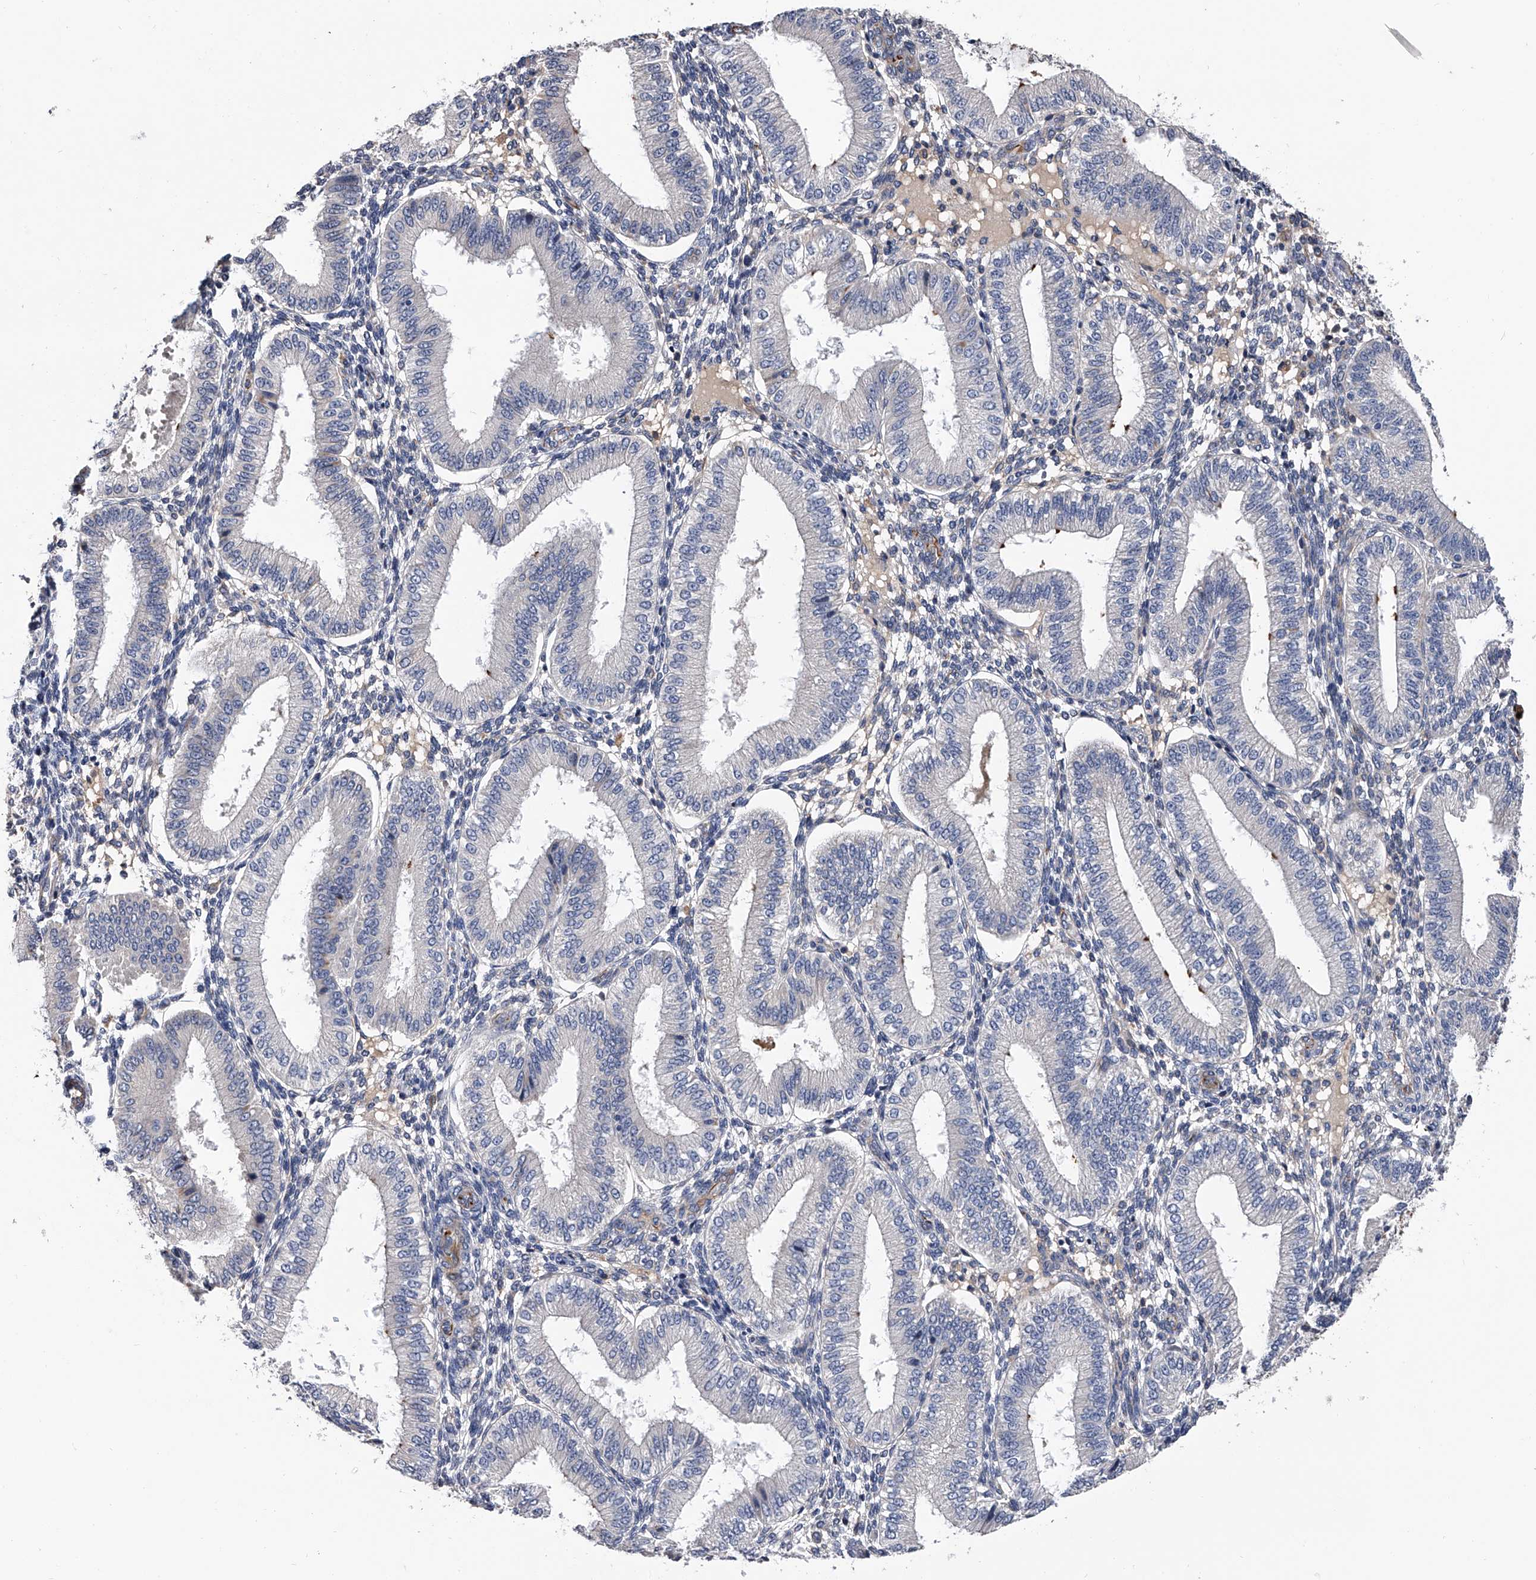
{"staining": {"intensity": "moderate", "quantity": "25%-75%", "location": "cytoplasmic/membranous"}, "tissue": "endometrium", "cell_type": "Cells in endometrial stroma", "image_type": "normal", "snomed": [{"axis": "morphology", "description": "Normal tissue, NOS"}, {"axis": "topography", "description": "Endometrium"}], "caption": "Immunohistochemical staining of unremarkable endometrium displays medium levels of moderate cytoplasmic/membranous expression in about 25%-75% of cells in endometrial stroma. The staining is performed using DAB (3,3'-diaminobenzidine) brown chromogen to label protein expression. The nuclei are counter-stained blue using hematoxylin.", "gene": "EFCAB7", "patient": {"sex": "female", "age": 39}}